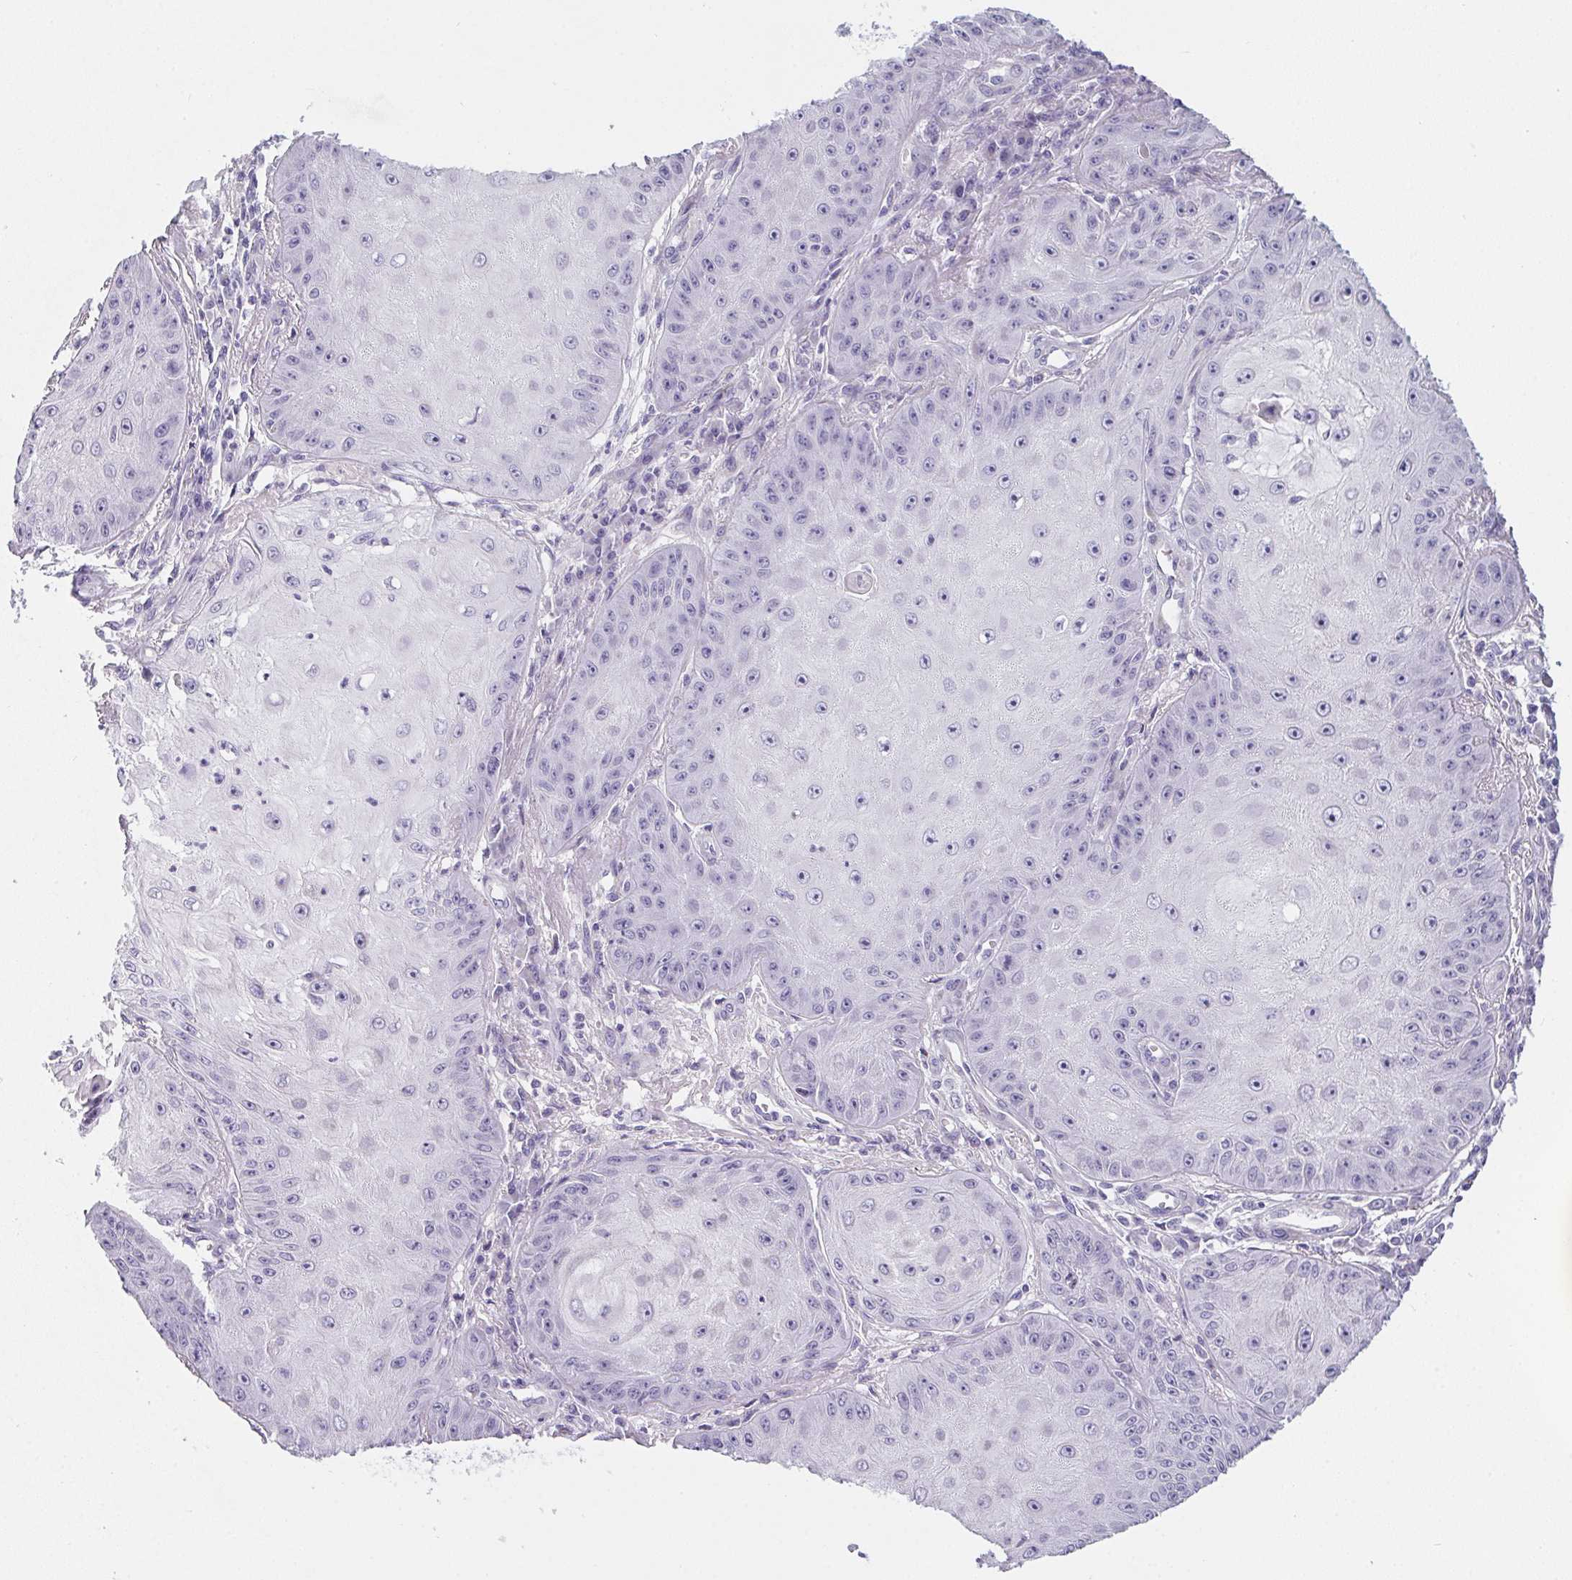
{"staining": {"intensity": "negative", "quantity": "none", "location": "none"}, "tissue": "skin cancer", "cell_type": "Tumor cells", "image_type": "cancer", "snomed": [{"axis": "morphology", "description": "Squamous cell carcinoma, NOS"}, {"axis": "topography", "description": "Skin"}], "caption": "High power microscopy histopathology image of an immunohistochemistry image of squamous cell carcinoma (skin), revealing no significant staining in tumor cells.", "gene": "MAP1A", "patient": {"sex": "male", "age": 70}}